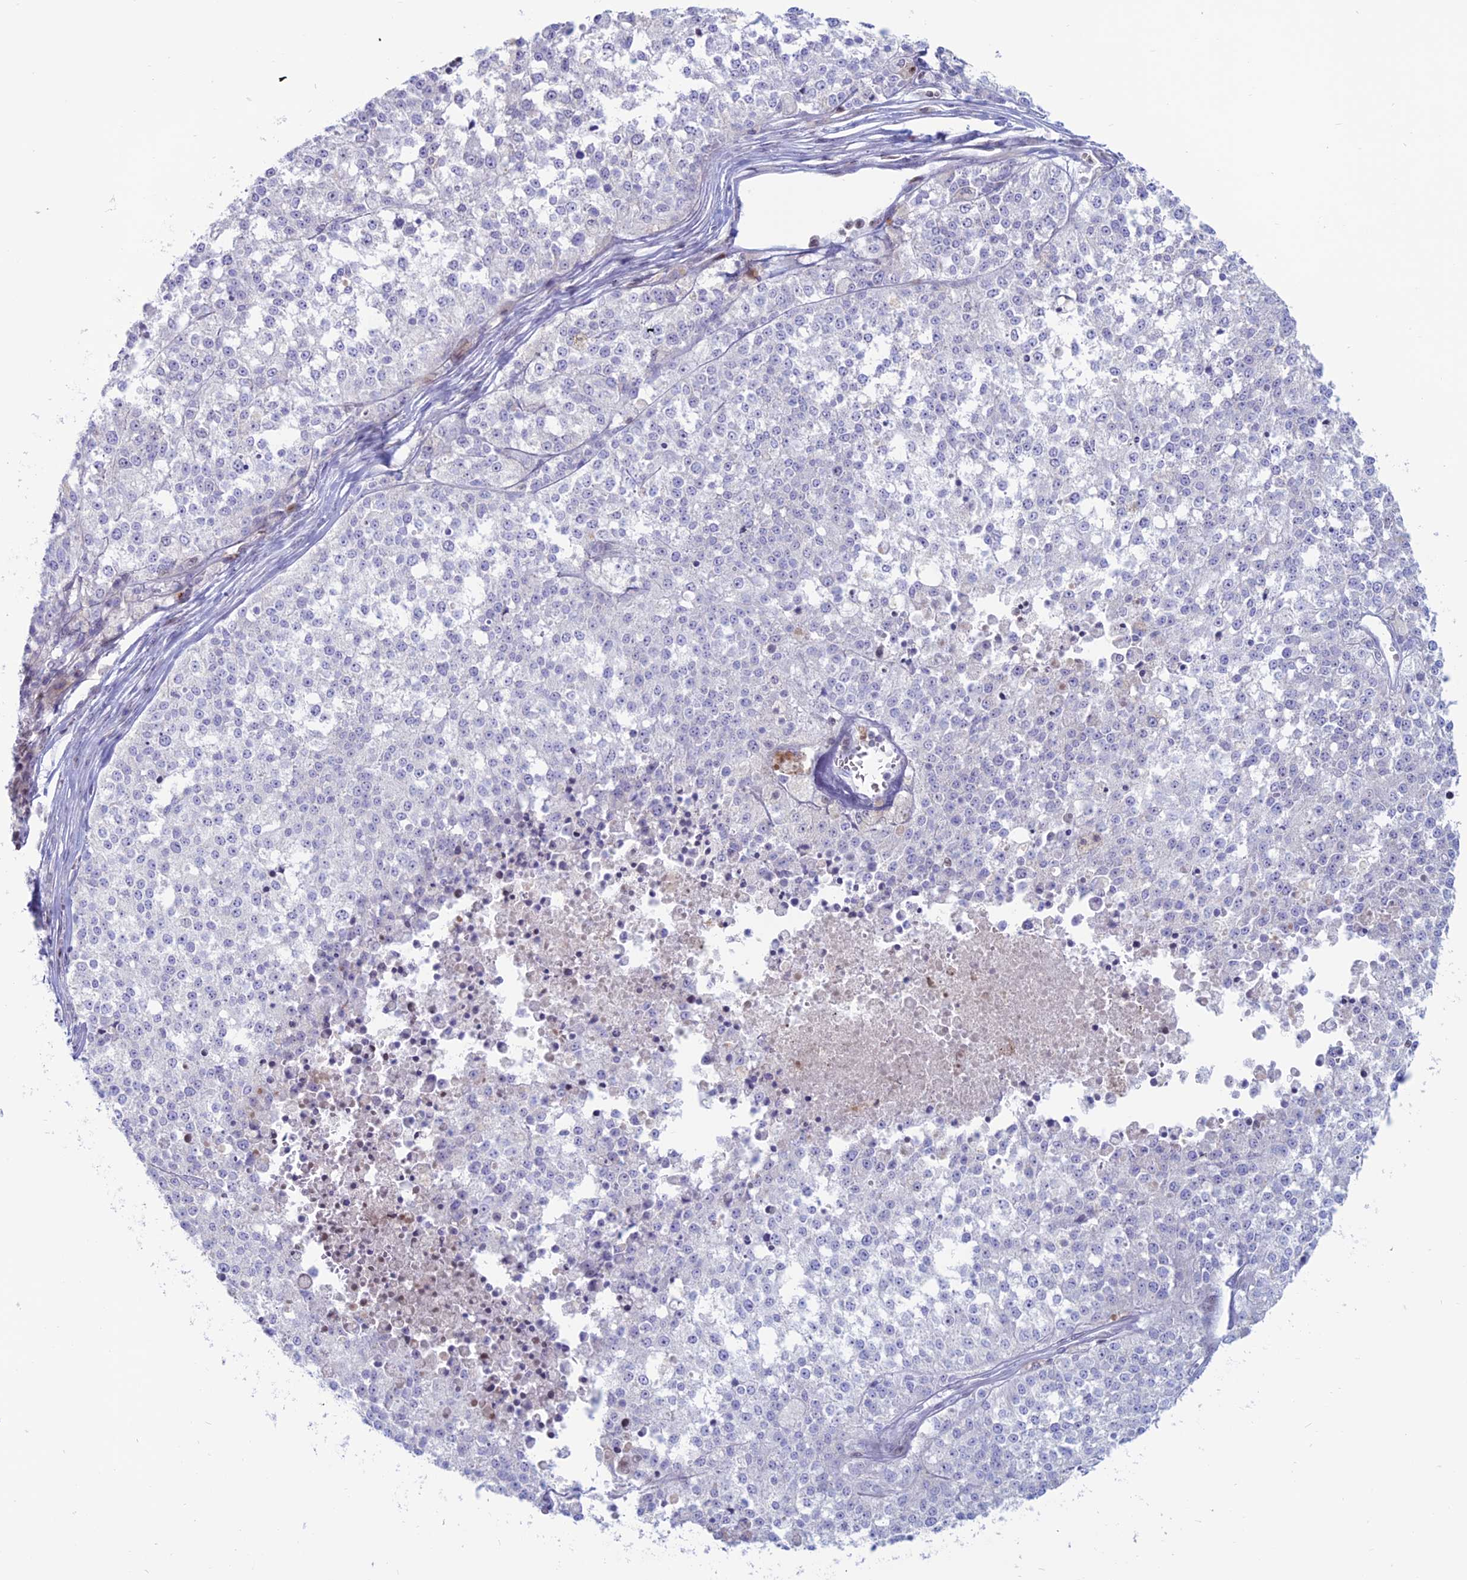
{"staining": {"intensity": "negative", "quantity": "none", "location": "none"}, "tissue": "melanoma", "cell_type": "Tumor cells", "image_type": "cancer", "snomed": [{"axis": "morphology", "description": "Malignant melanoma, NOS"}, {"axis": "topography", "description": "Skin"}], "caption": "Immunohistochemistry histopathology image of melanoma stained for a protein (brown), which demonstrates no positivity in tumor cells.", "gene": "CERS6", "patient": {"sex": "female", "age": 64}}